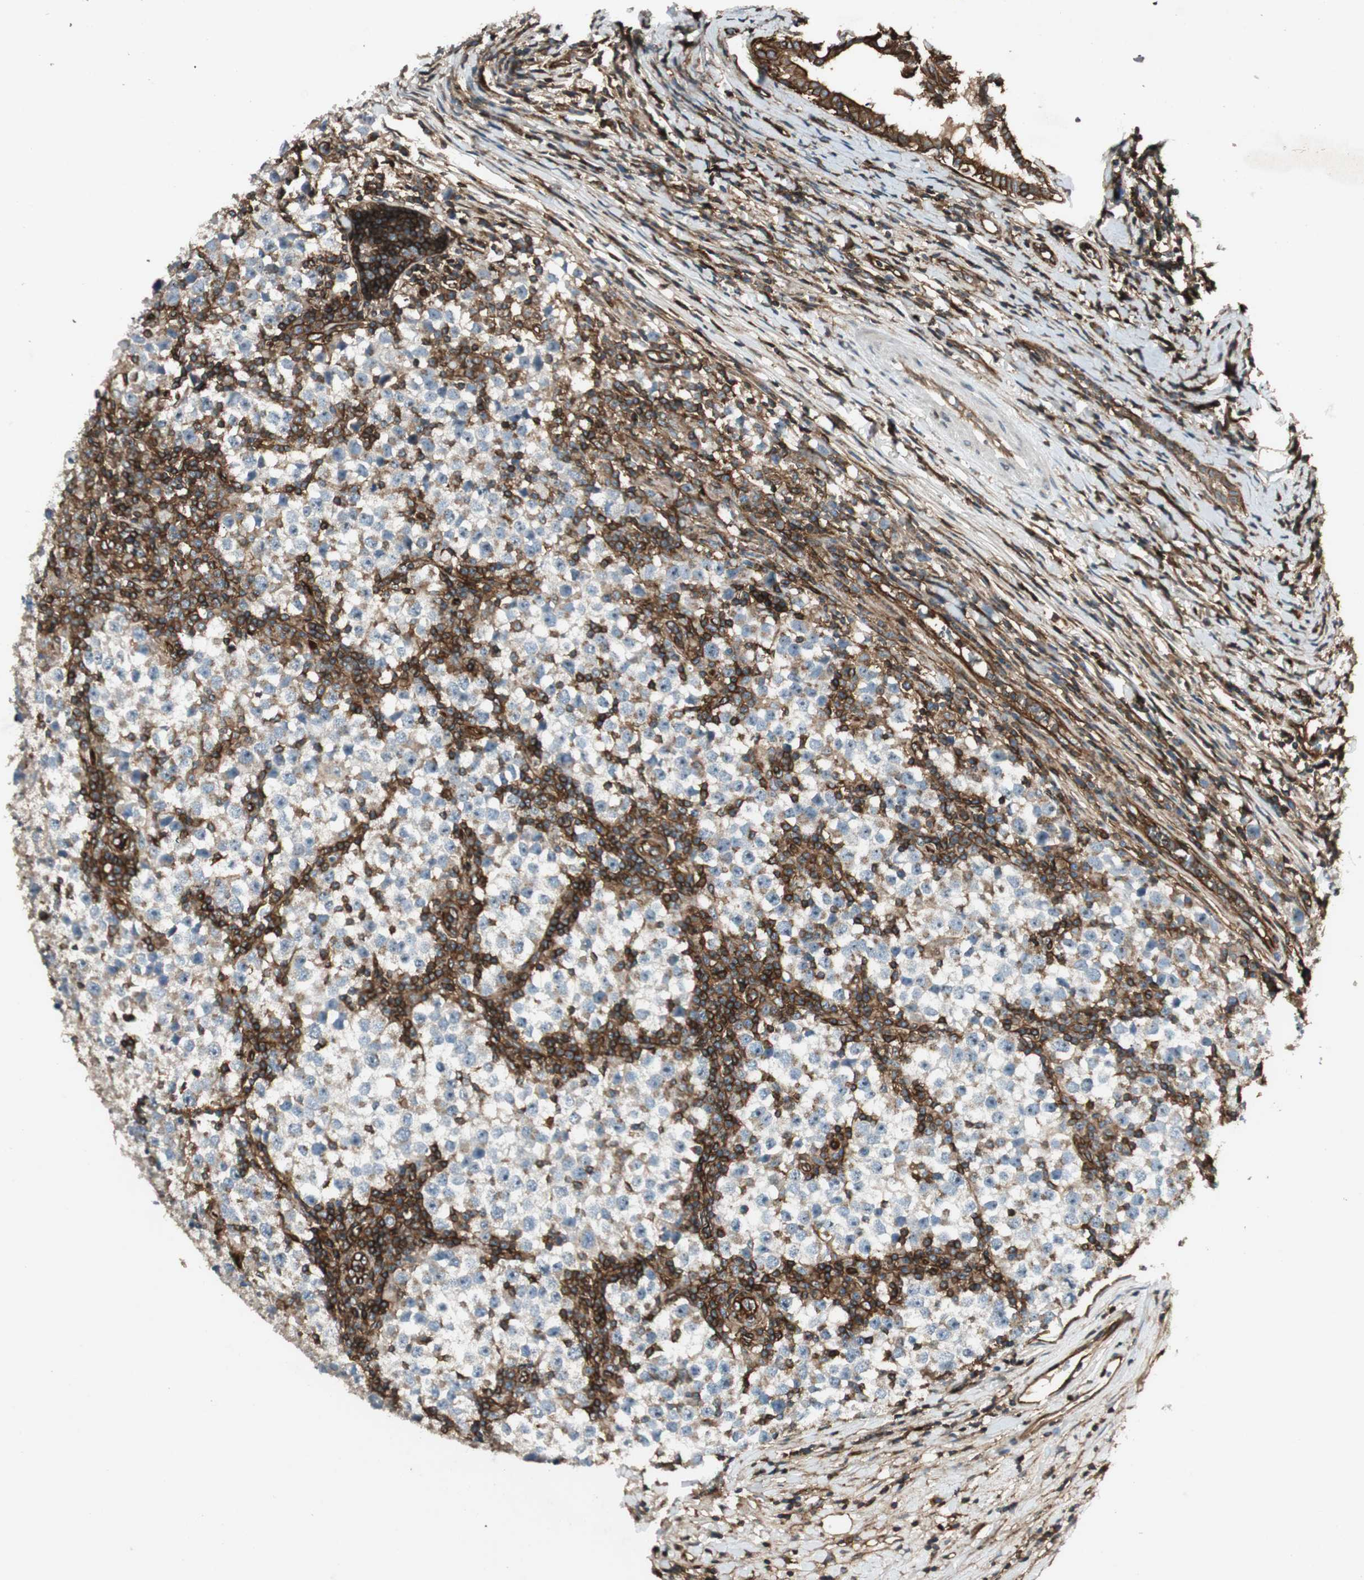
{"staining": {"intensity": "weak", "quantity": "25%-75%", "location": "cytoplasmic/membranous"}, "tissue": "testis cancer", "cell_type": "Tumor cells", "image_type": "cancer", "snomed": [{"axis": "morphology", "description": "Seminoma, NOS"}, {"axis": "topography", "description": "Testis"}], "caption": "Seminoma (testis) was stained to show a protein in brown. There is low levels of weak cytoplasmic/membranous expression in about 25%-75% of tumor cells.", "gene": "BTN3A3", "patient": {"sex": "male", "age": 65}}